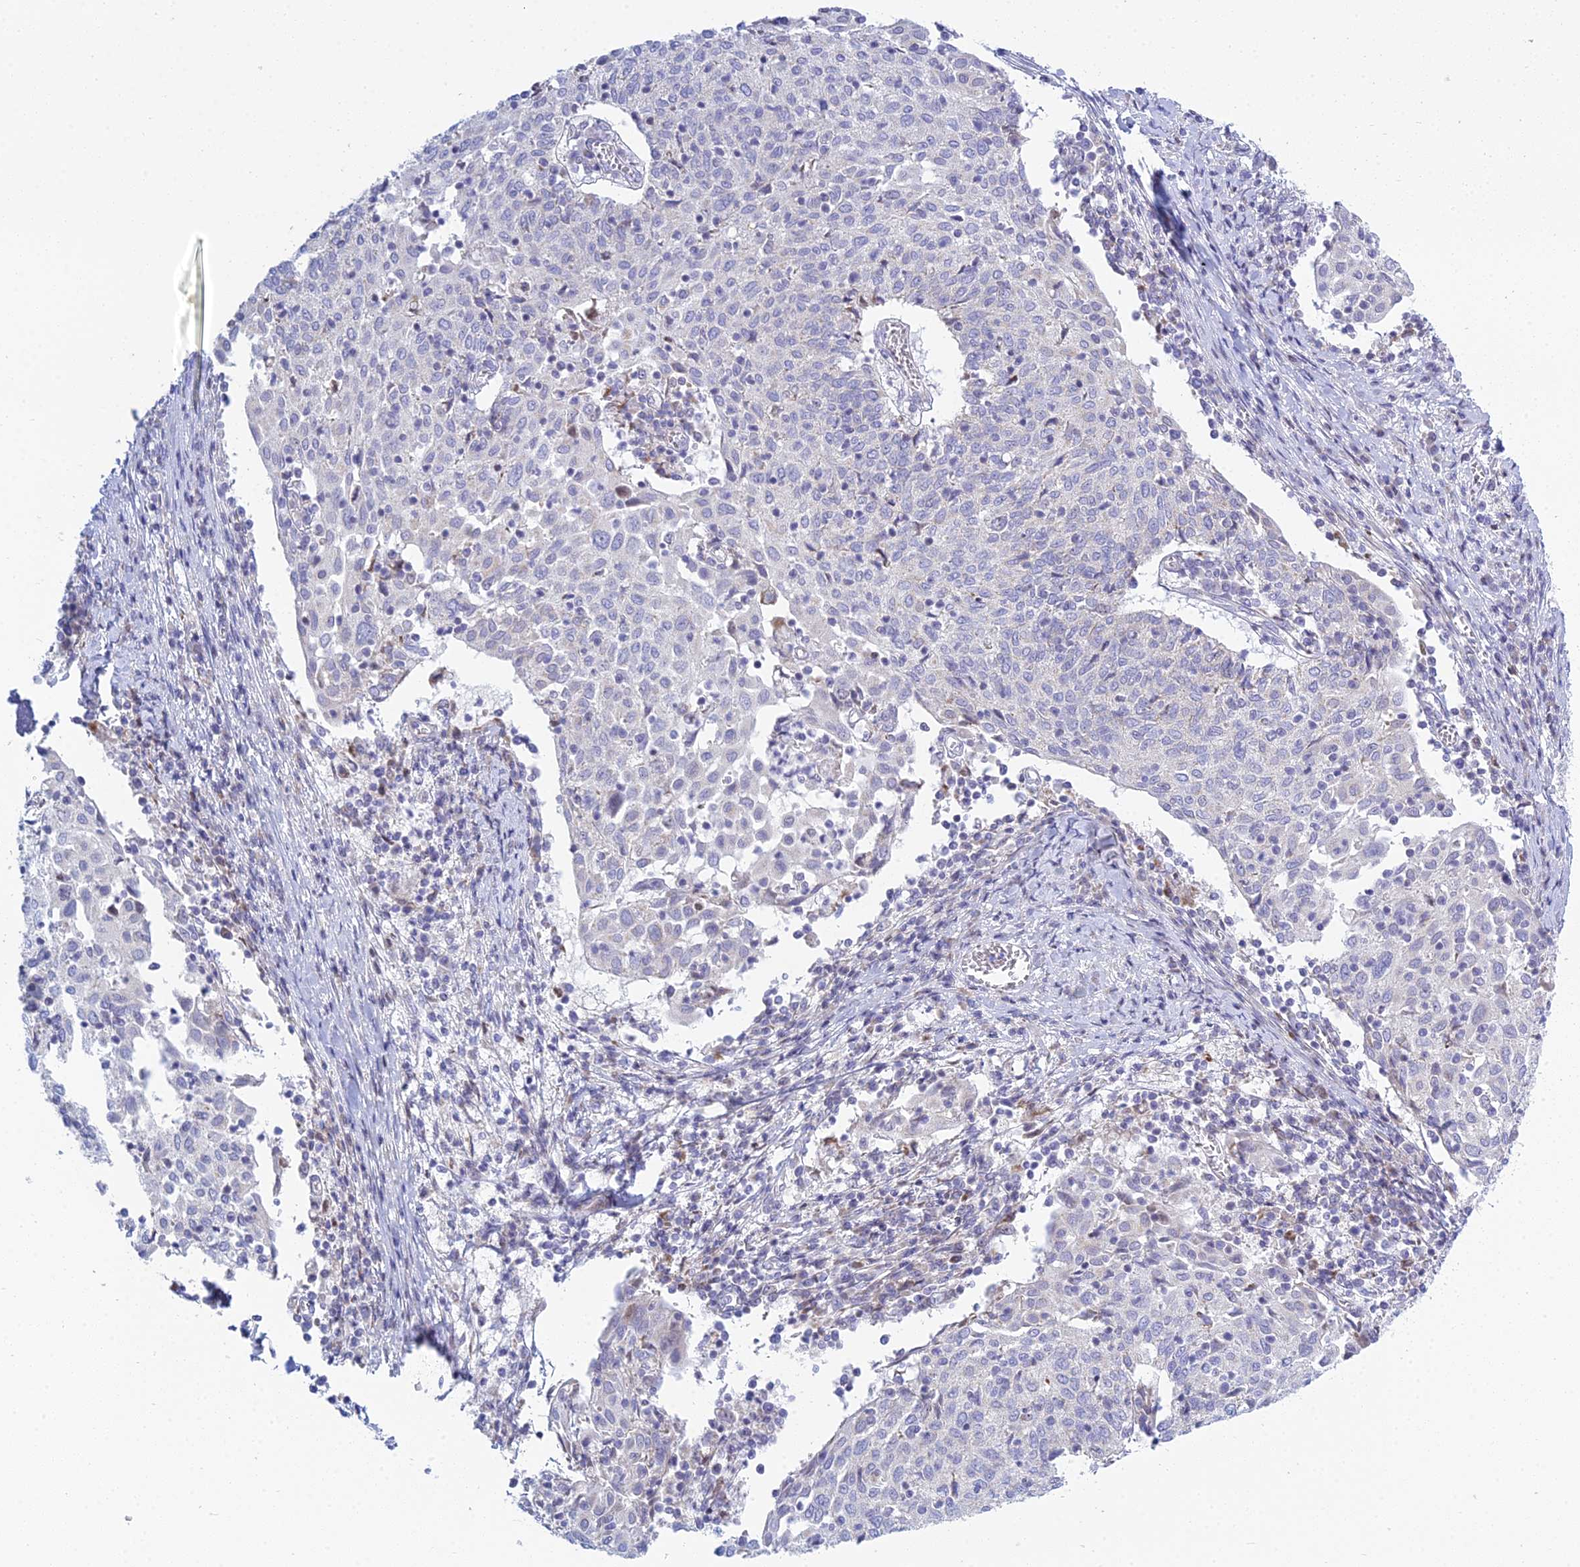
{"staining": {"intensity": "negative", "quantity": "none", "location": "none"}, "tissue": "cervical cancer", "cell_type": "Tumor cells", "image_type": "cancer", "snomed": [{"axis": "morphology", "description": "Squamous cell carcinoma, NOS"}, {"axis": "topography", "description": "Cervix"}], "caption": "A histopathology image of human cervical cancer (squamous cell carcinoma) is negative for staining in tumor cells.", "gene": "PRR13", "patient": {"sex": "female", "age": 52}}